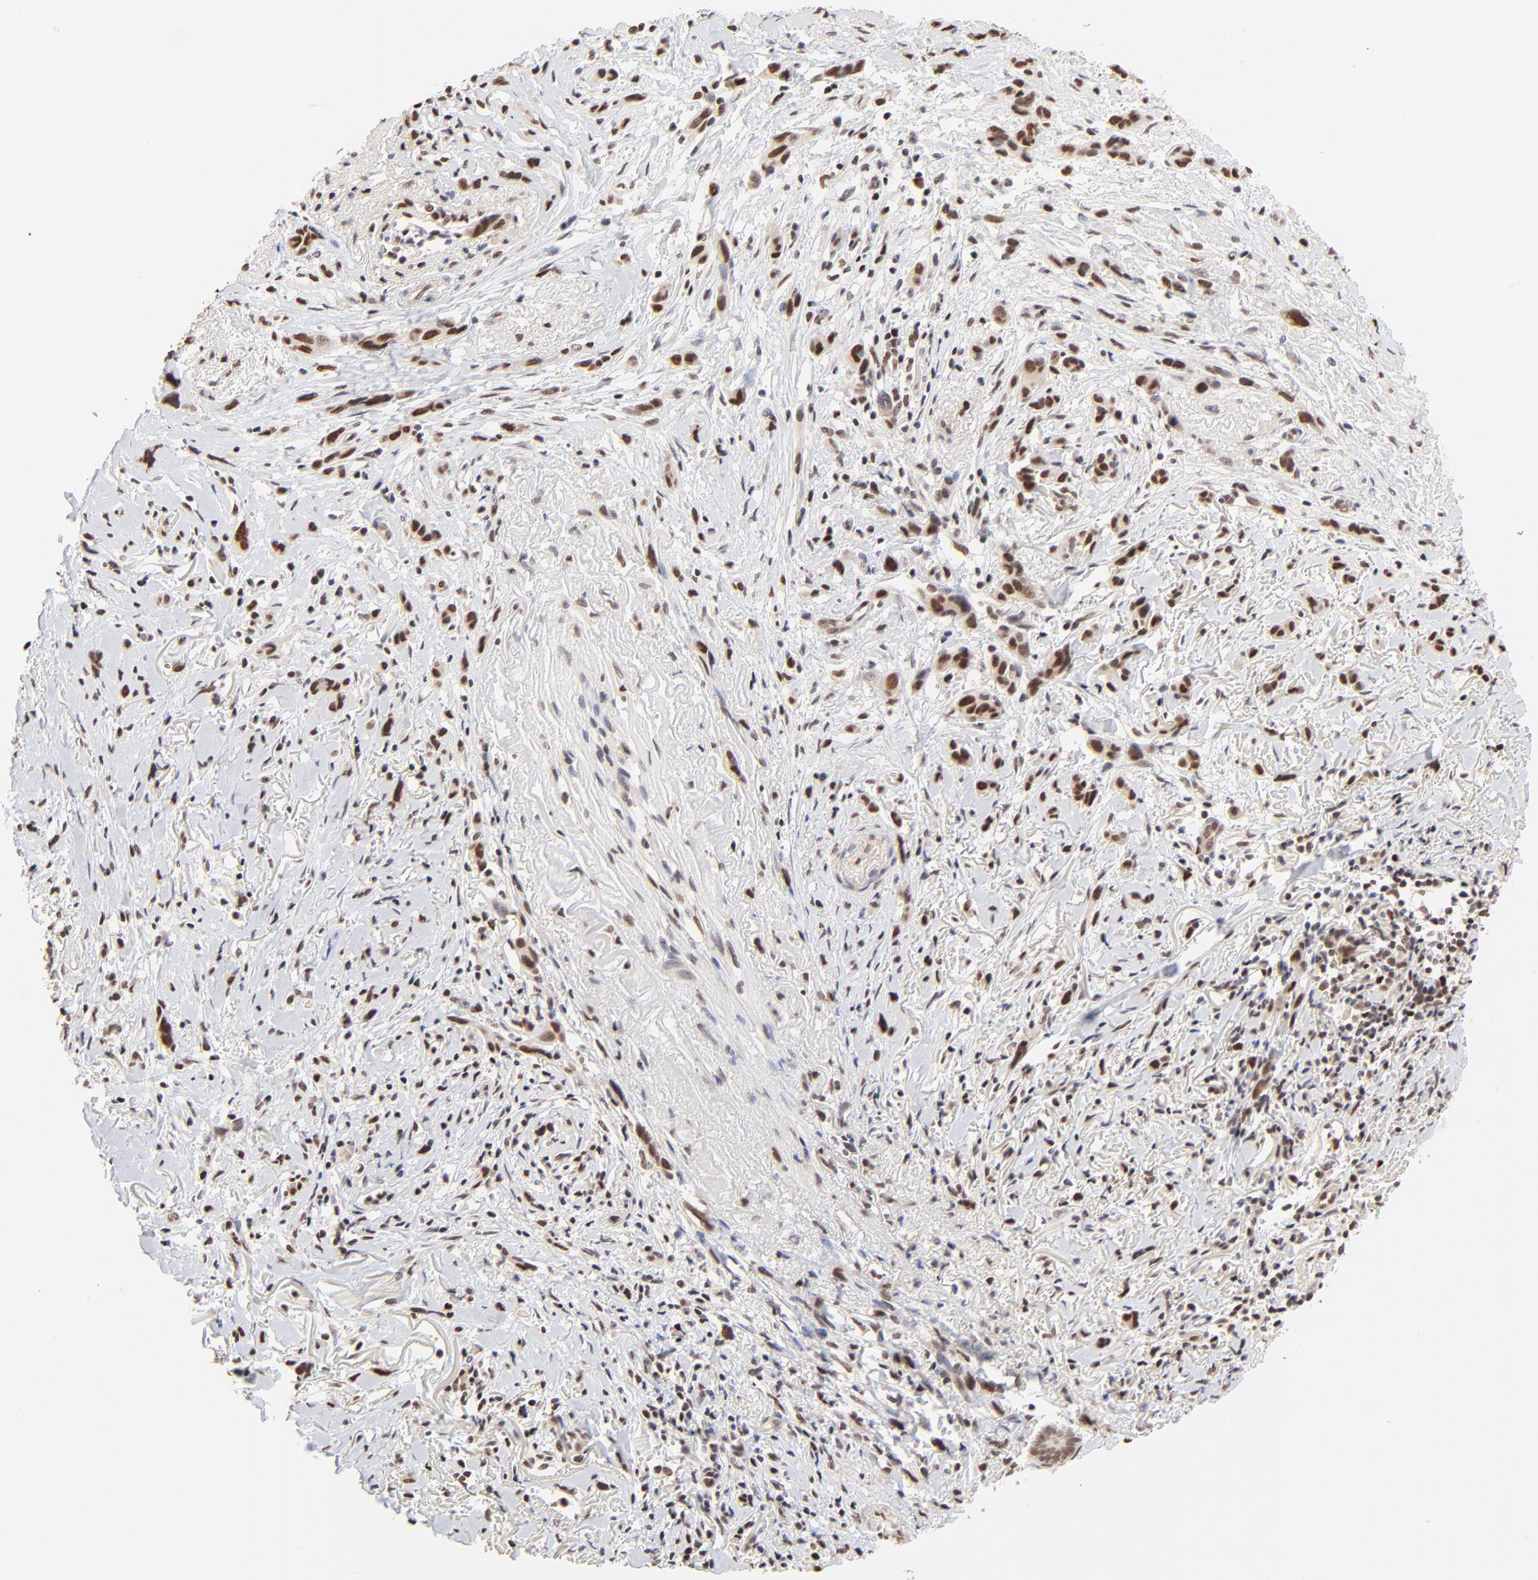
{"staining": {"intensity": "strong", "quantity": ">75%", "location": "cytoplasmic/membranous,nuclear"}, "tissue": "melanoma", "cell_type": "Tumor cells", "image_type": "cancer", "snomed": [{"axis": "morphology", "description": "Malignant melanoma, NOS"}, {"axis": "topography", "description": "Skin"}], "caption": "Immunohistochemistry (IHC) of human malignant melanoma displays high levels of strong cytoplasmic/membranous and nuclear staining in about >75% of tumor cells. Immunohistochemistry (IHC) stains the protein in brown and the nuclei are stained blue.", "gene": "DSN1", "patient": {"sex": "male", "age": 91}}